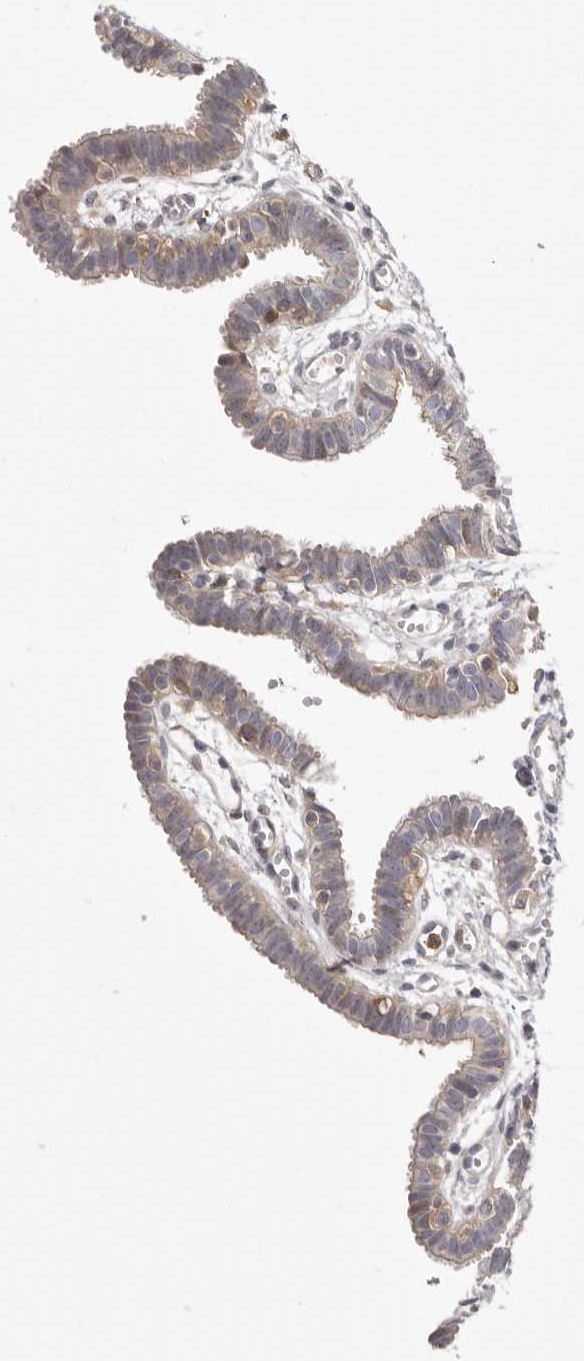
{"staining": {"intensity": "weak", "quantity": ">75%", "location": "cytoplasmic/membranous"}, "tissue": "fallopian tube", "cell_type": "Glandular cells", "image_type": "normal", "snomed": [{"axis": "morphology", "description": "Normal tissue, NOS"}, {"axis": "topography", "description": "Fallopian tube"}, {"axis": "topography", "description": "Placenta"}], "caption": "About >75% of glandular cells in benign human fallopian tube show weak cytoplasmic/membranous protein expression as visualized by brown immunohistochemical staining.", "gene": "MSRB2", "patient": {"sex": "female", "age": 32}}